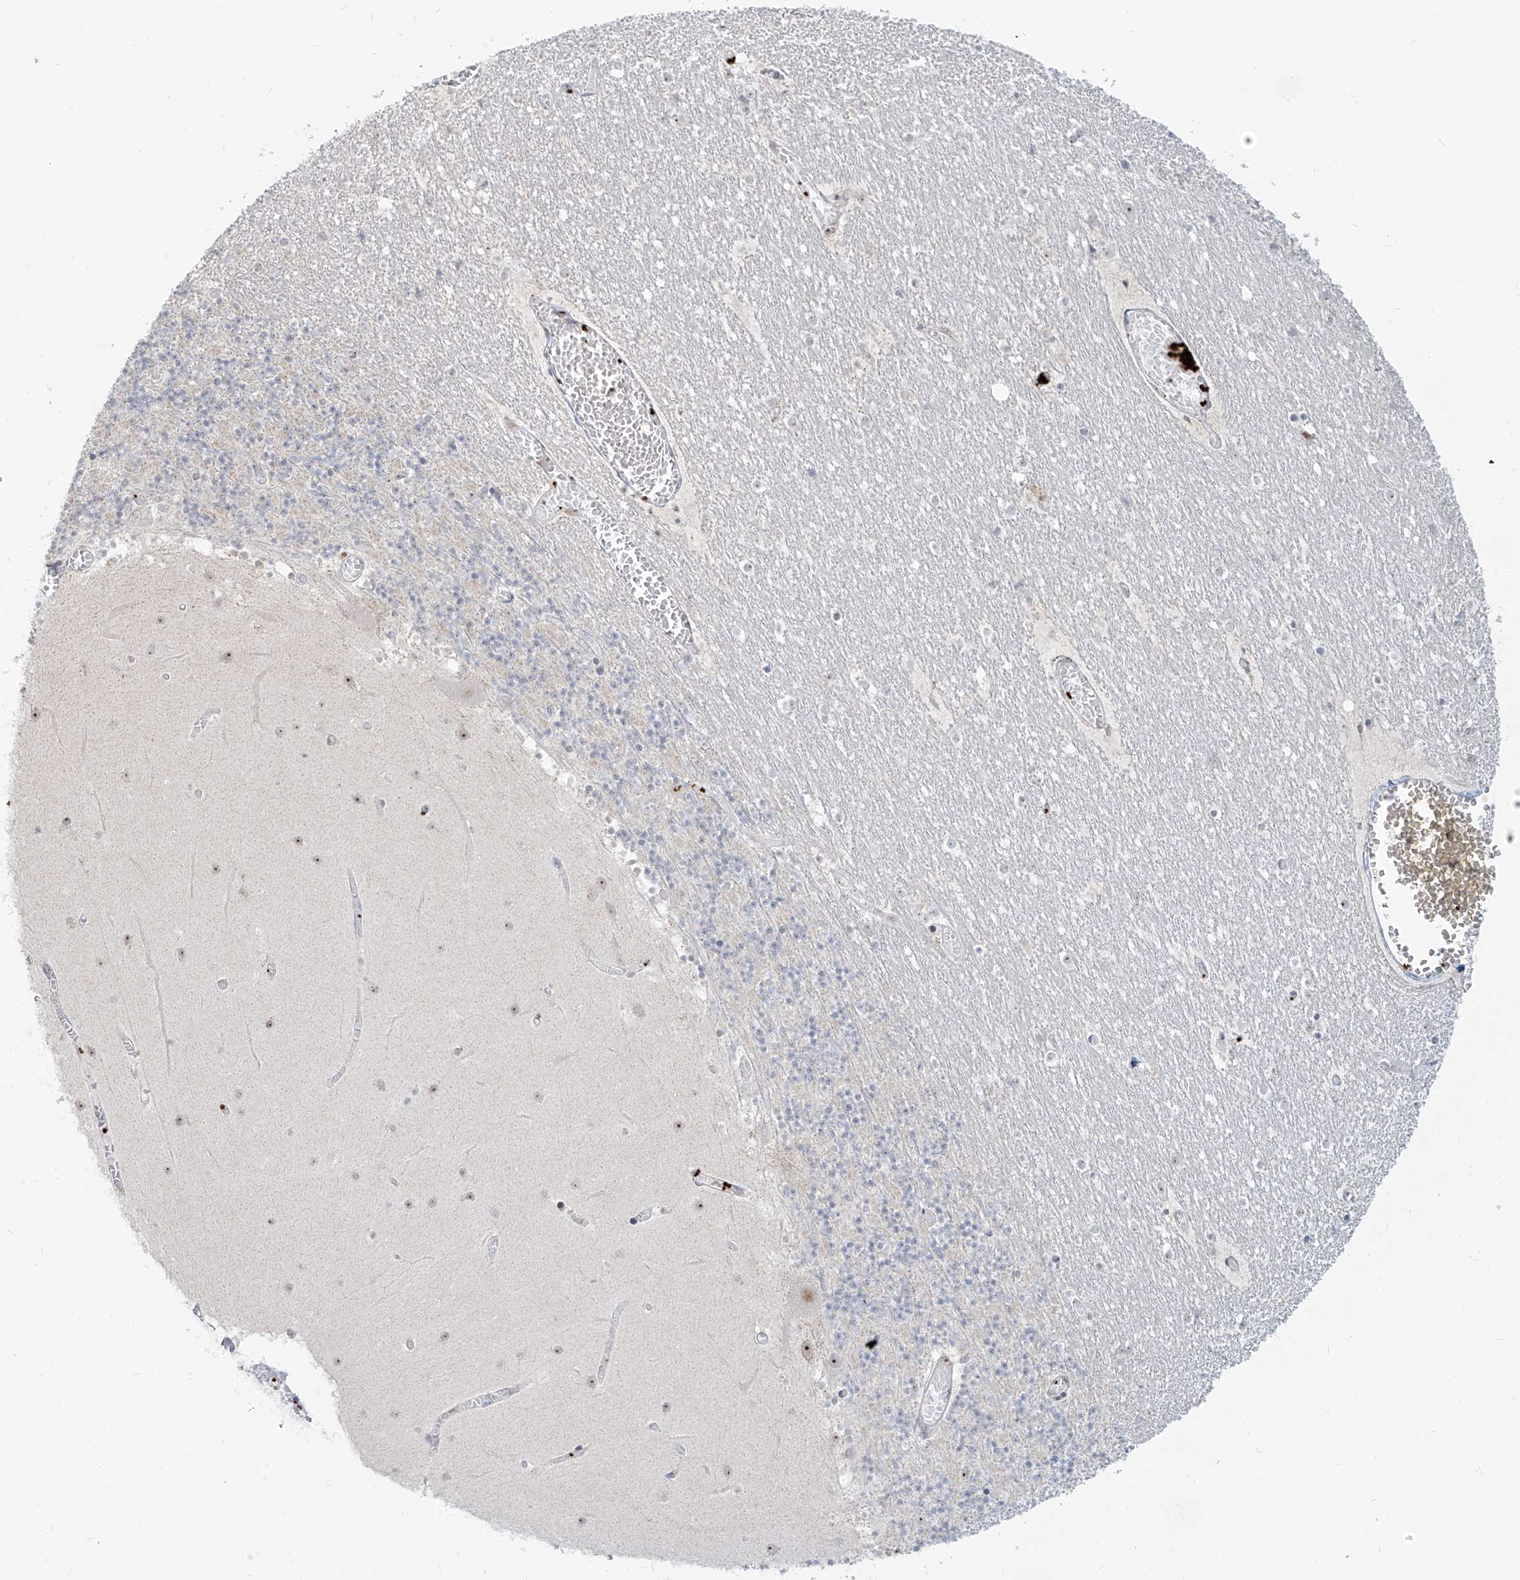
{"staining": {"intensity": "weak", "quantity": "<25%", "location": "cytoplasmic/membranous"}, "tissue": "cerebellum", "cell_type": "Cells in granular layer", "image_type": "normal", "snomed": [{"axis": "morphology", "description": "Normal tissue, NOS"}, {"axis": "topography", "description": "Cerebellum"}], "caption": "An IHC histopathology image of normal cerebellum is shown. There is no staining in cells in granular layer of cerebellum.", "gene": "BYSL", "patient": {"sex": "female", "age": 28}}